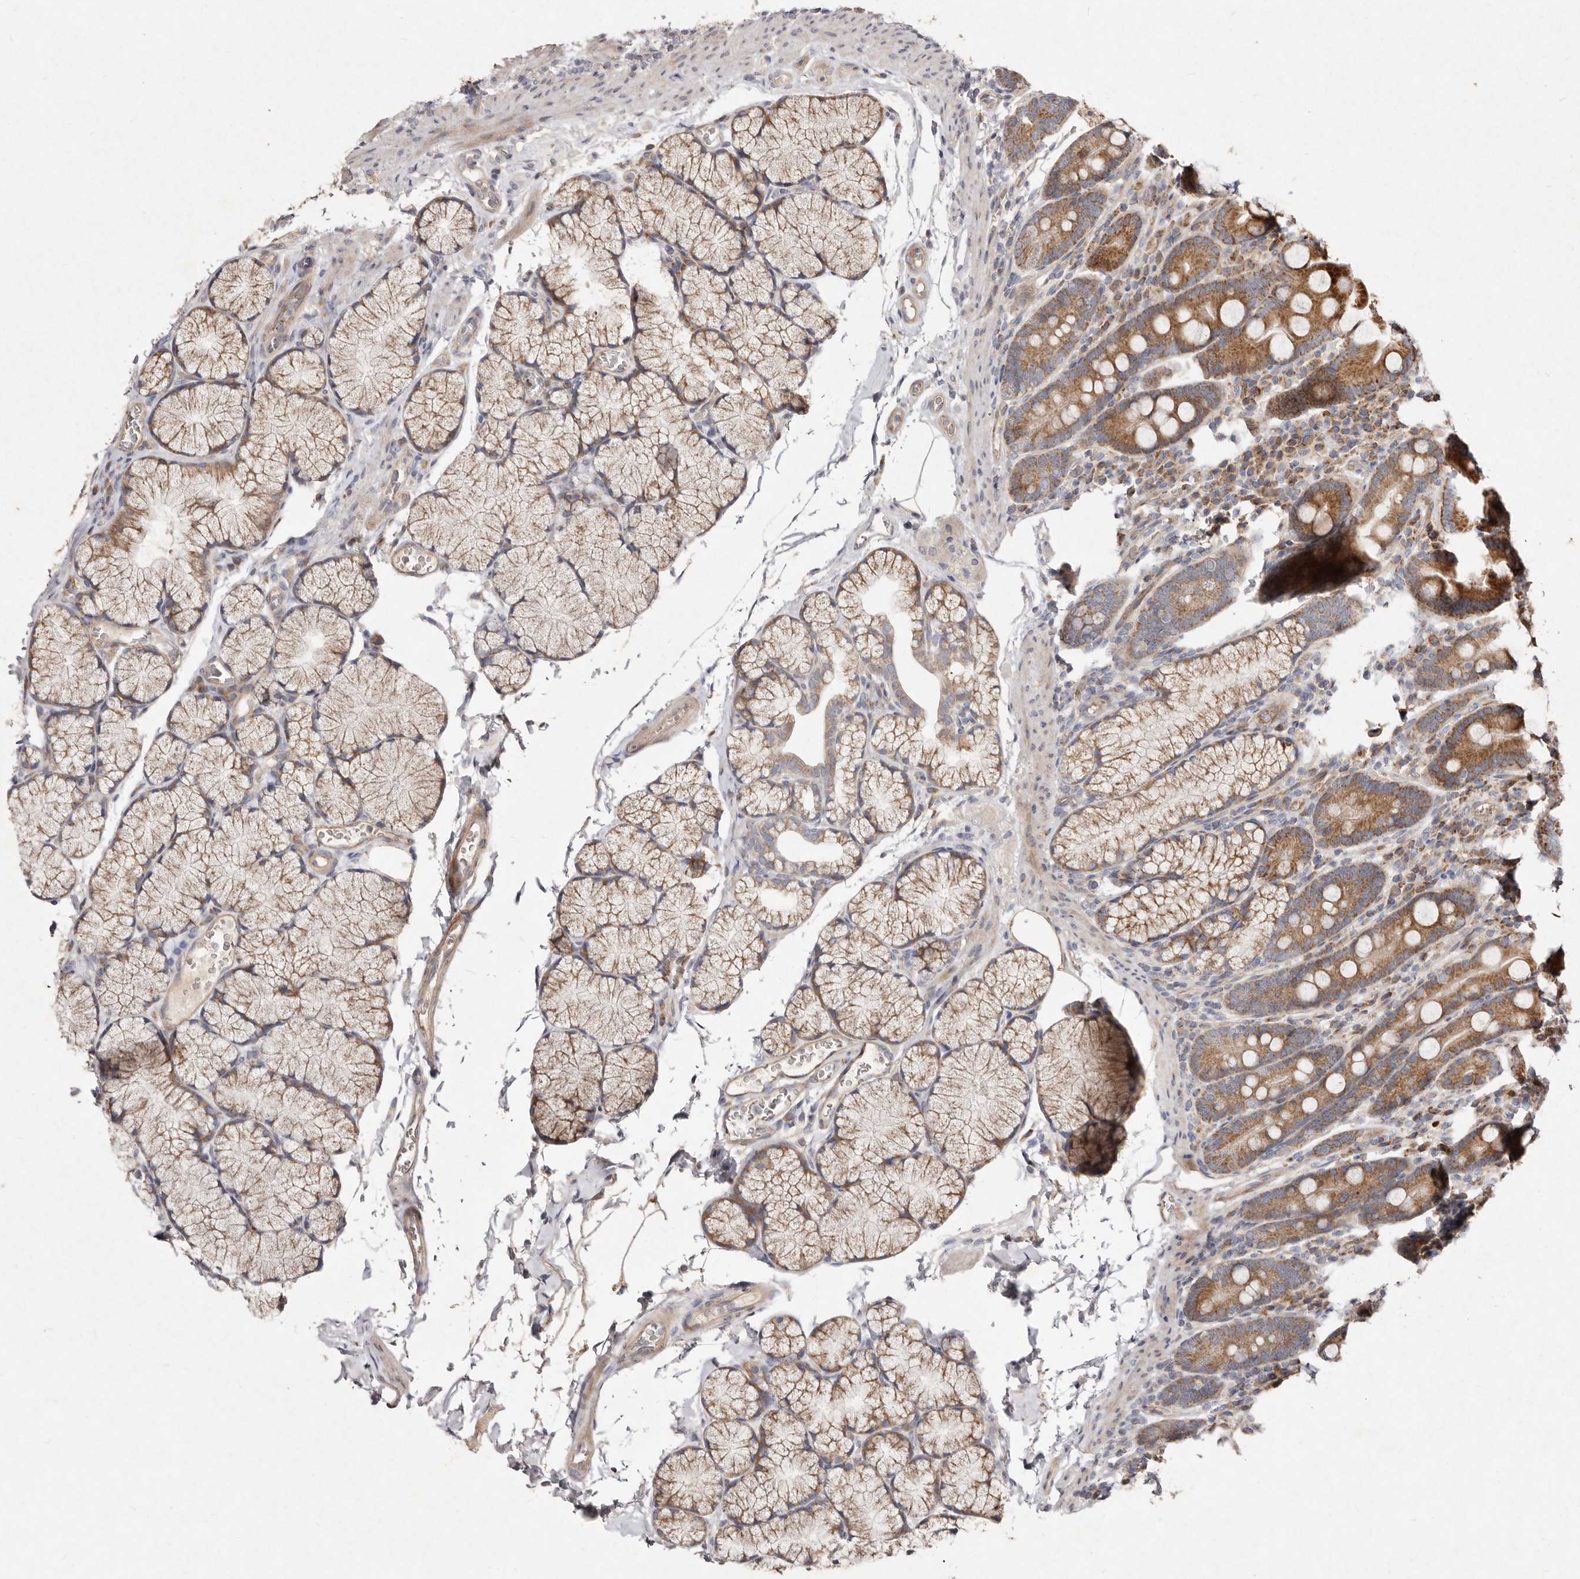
{"staining": {"intensity": "strong", "quantity": ">75%", "location": "cytoplasmic/membranous"}, "tissue": "duodenum", "cell_type": "Glandular cells", "image_type": "normal", "snomed": [{"axis": "morphology", "description": "Normal tissue, NOS"}, {"axis": "topography", "description": "Duodenum"}], "caption": "This is a micrograph of immunohistochemistry (IHC) staining of benign duodenum, which shows strong positivity in the cytoplasmic/membranous of glandular cells.", "gene": "SLC25A20", "patient": {"sex": "male", "age": 35}}